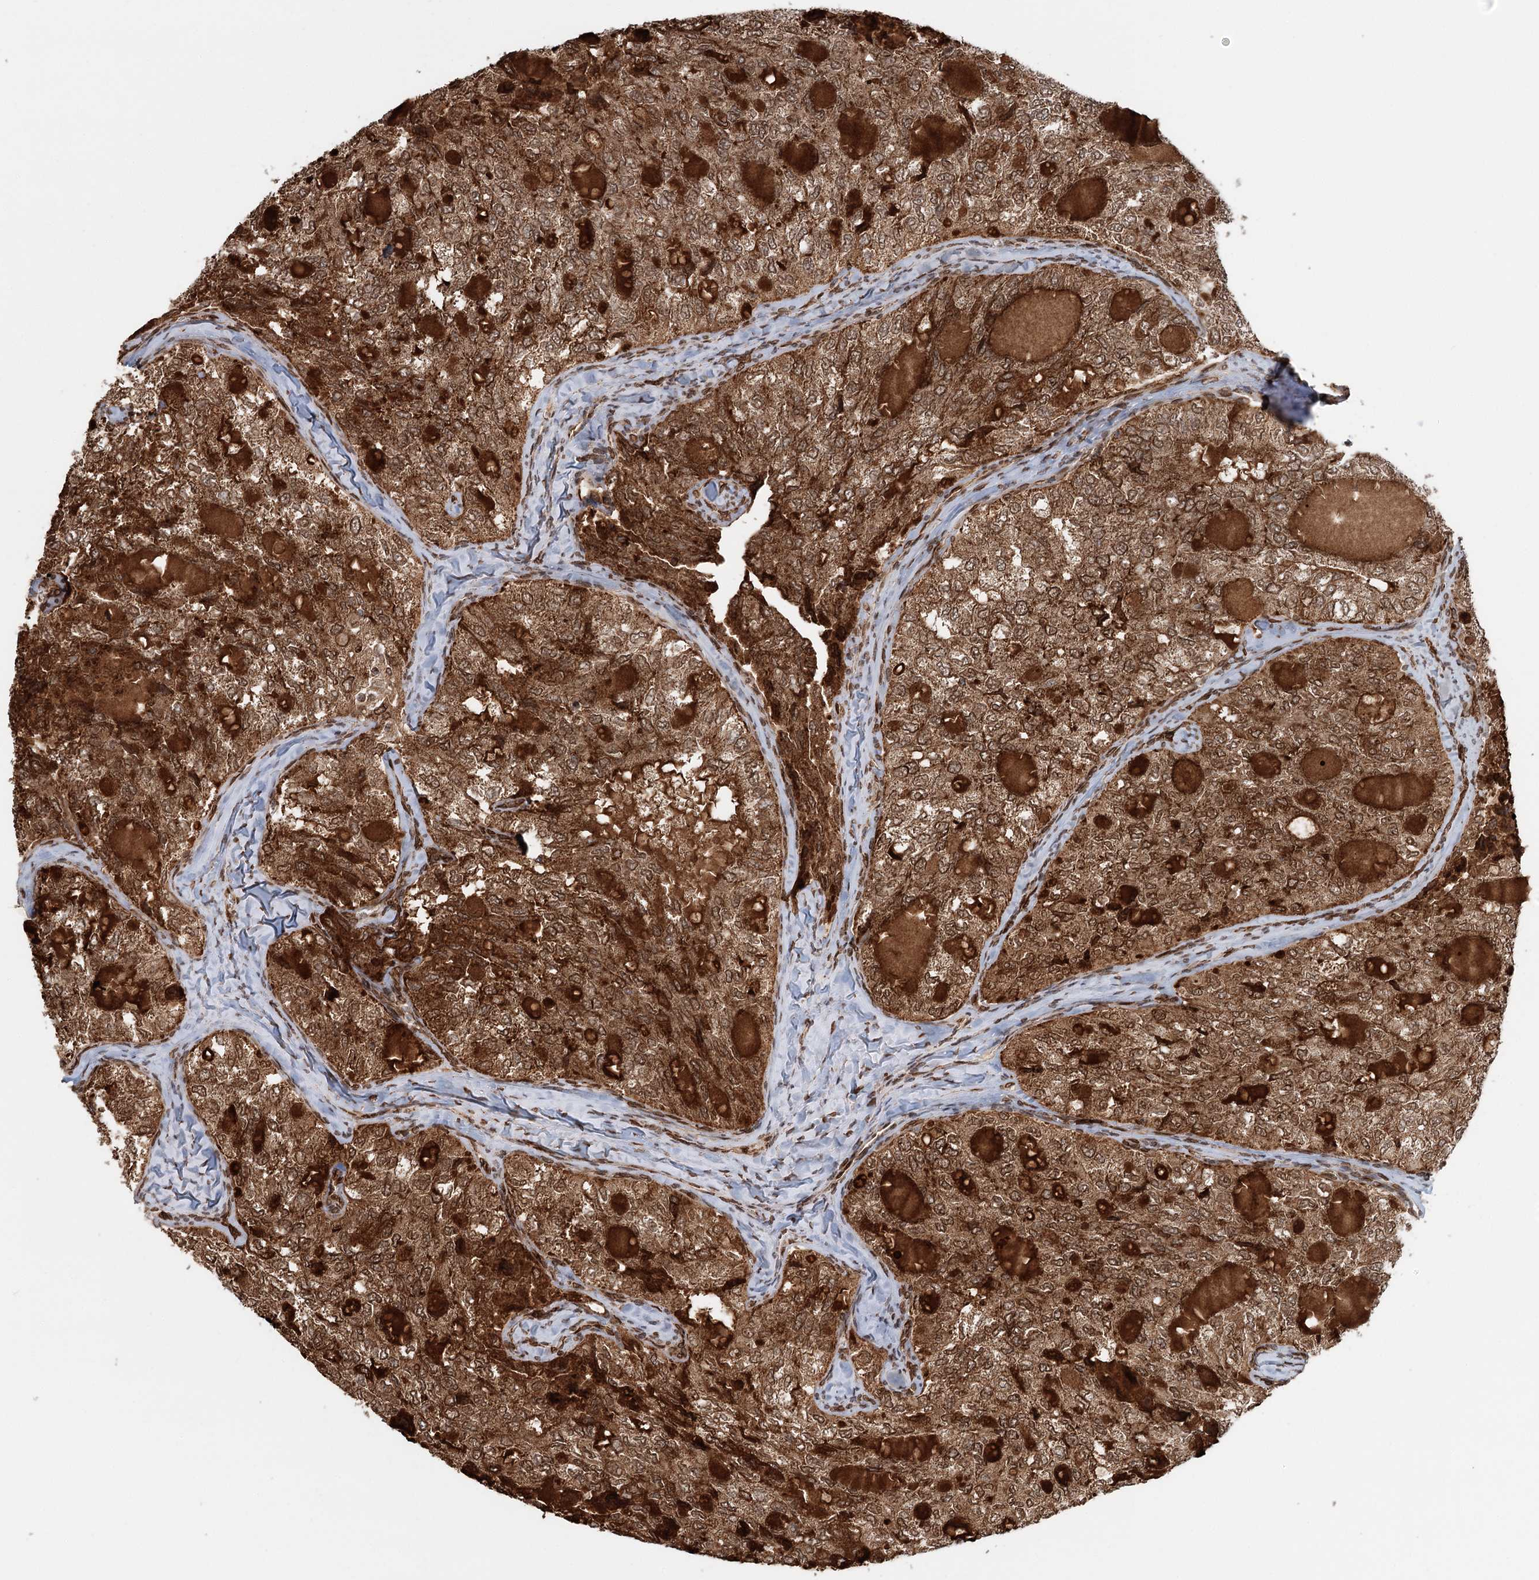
{"staining": {"intensity": "strong", "quantity": ">75%", "location": "cytoplasmic/membranous"}, "tissue": "thyroid cancer", "cell_type": "Tumor cells", "image_type": "cancer", "snomed": [{"axis": "morphology", "description": "Follicular adenoma carcinoma, NOS"}, {"axis": "topography", "description": "Thyroid gland"}], "caption": "Human follicular adenoma carcinoma (thyroid) stained with a protein marker displays strong staining in tumor cells.", "gene": "BCKDHA", "patient": {"sex": "male", "age": 75}}